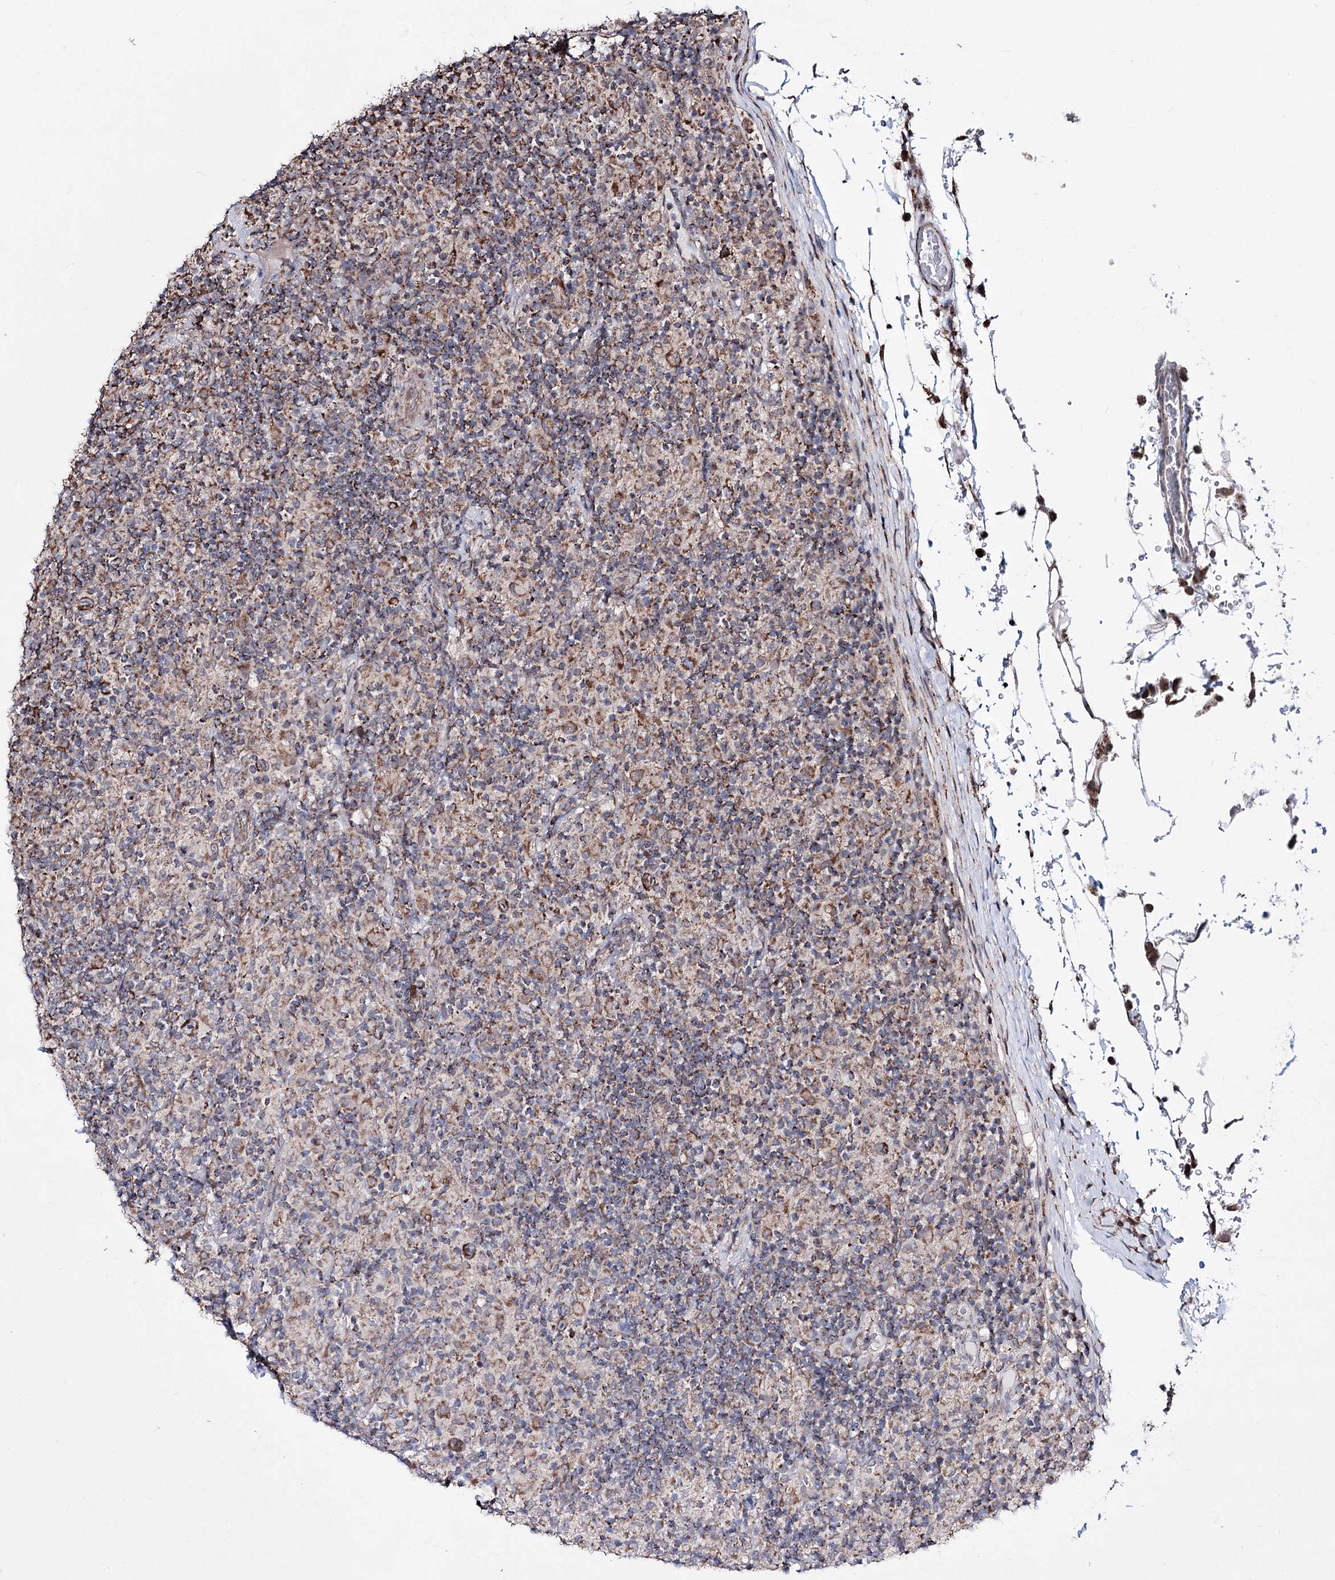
{"staining": {"intensity": "moderate", "quantity": ">75%", "location": "cytoplasmic/membranous"}, "tissue": "lymphoma", "cell_type": "Tumor cells", "image_type": "cancer", "snomed": [{"axis": "morphology", "description": "Hodgkin's disease, NOS"}, {"axis": "topography", "description": "Lymph node"}], "caption": "Moderate cytoplasmic/membranous expression is seen in about >75% of tumor cells in Hodgkin's disease. Immunohistochemistry stains the protein of interest in brown and the nuclei are stained blue.", "gene": "CREB3L4", "patient": {"sex": "male", "age": 70}}